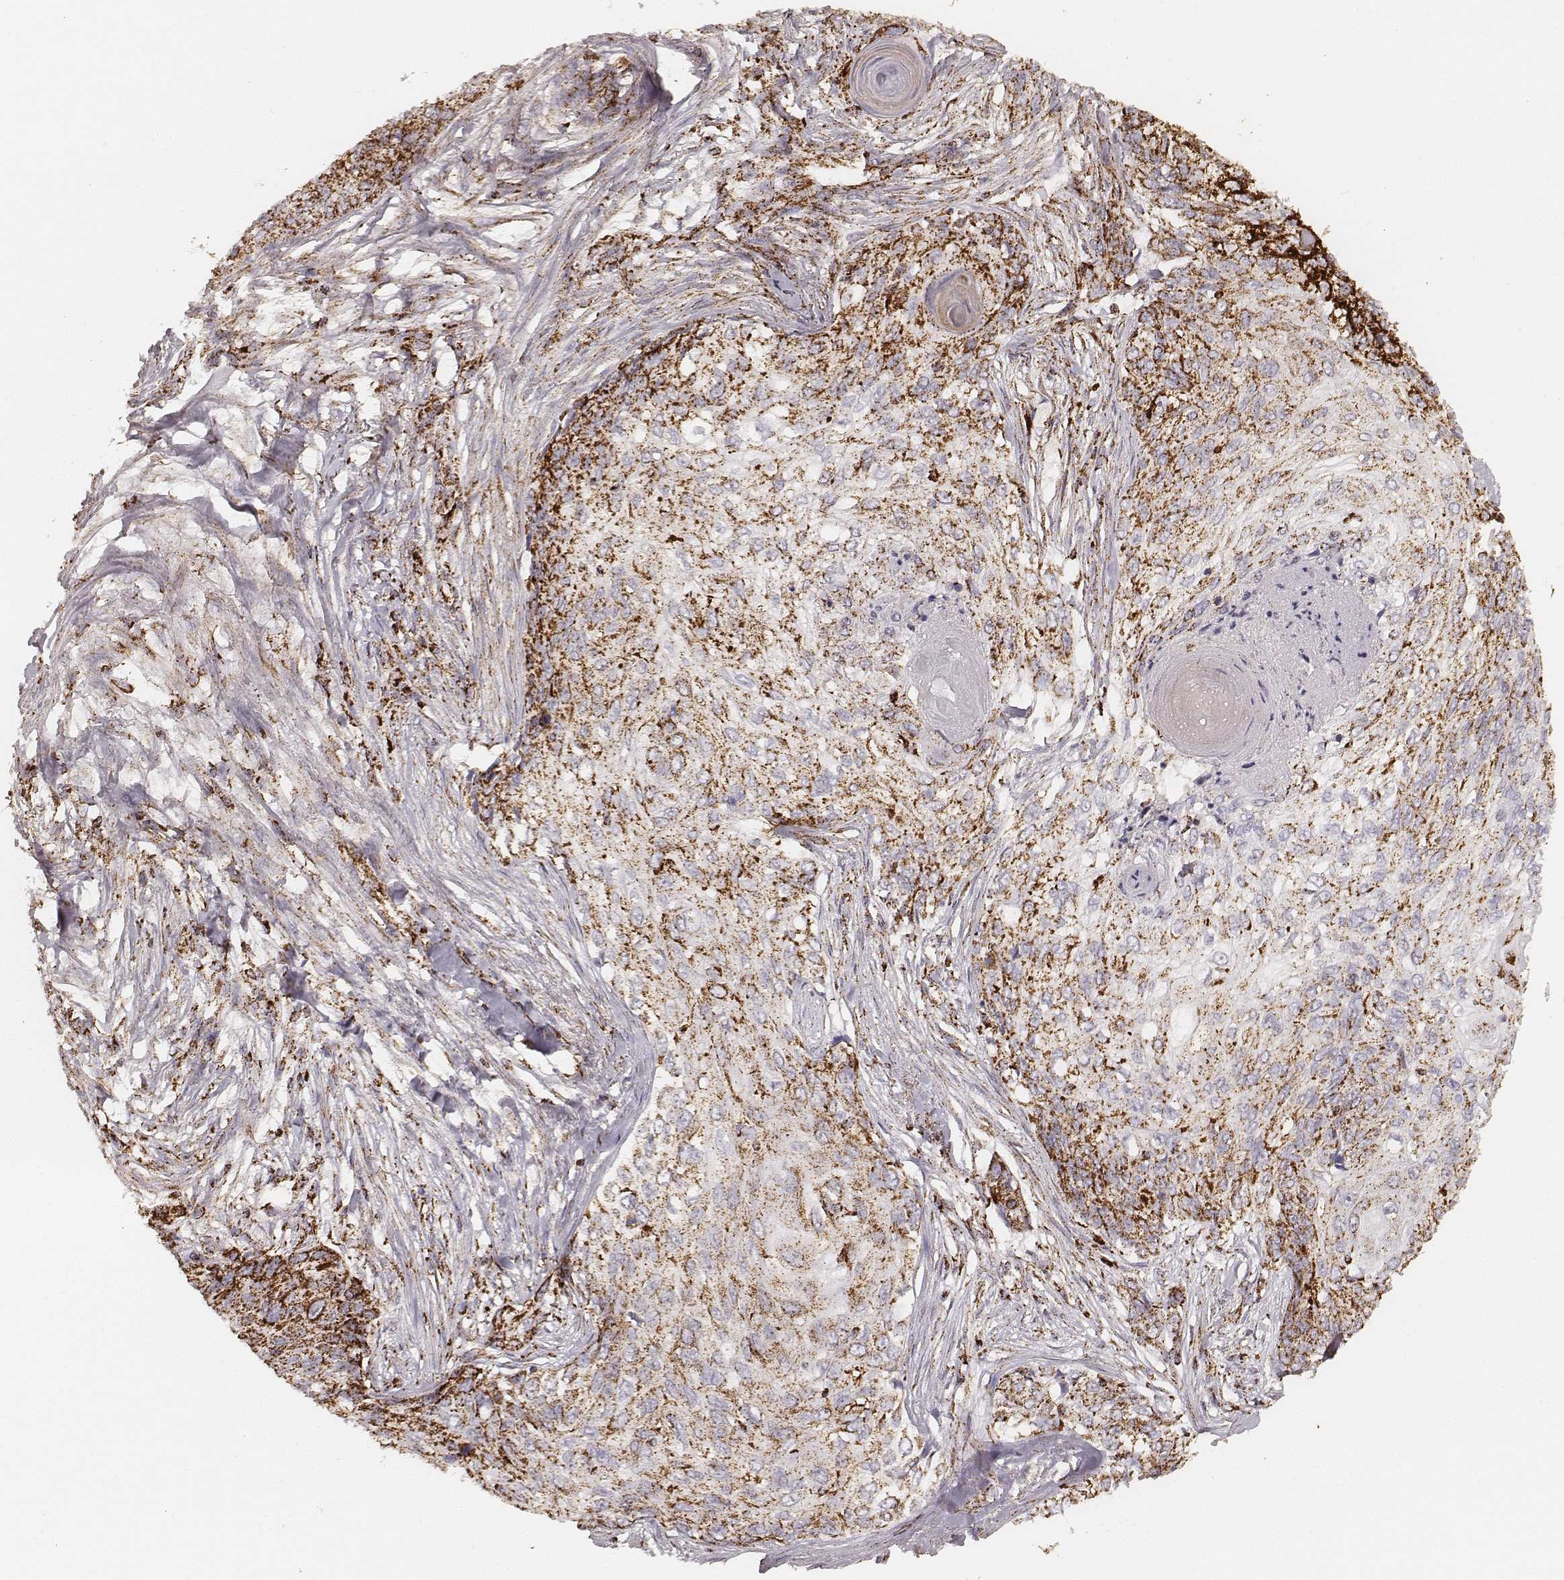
{"staining": {"intensity": "strong", "quantity": ">75%", "location": "cytoplasmic/membranous"}, "tissue": "skin cancer", "cell_type": "Tumor cells", "image_type": "cancer", "snomed": [{"axis": "morphology", "description": "Squamous cell carcinoma, NOS"}, {"axis": "topography", "description": "Skin"}], "caption": "IHC micrograph of human squamous cell carcinoma (skin) stained for a protein (brown), which reveals high levels of strong cytoplasmic/membranous positivity in about >75% of tumor cells.", "gene": "CS", "patient": {"sex": "male", "age": 92}}